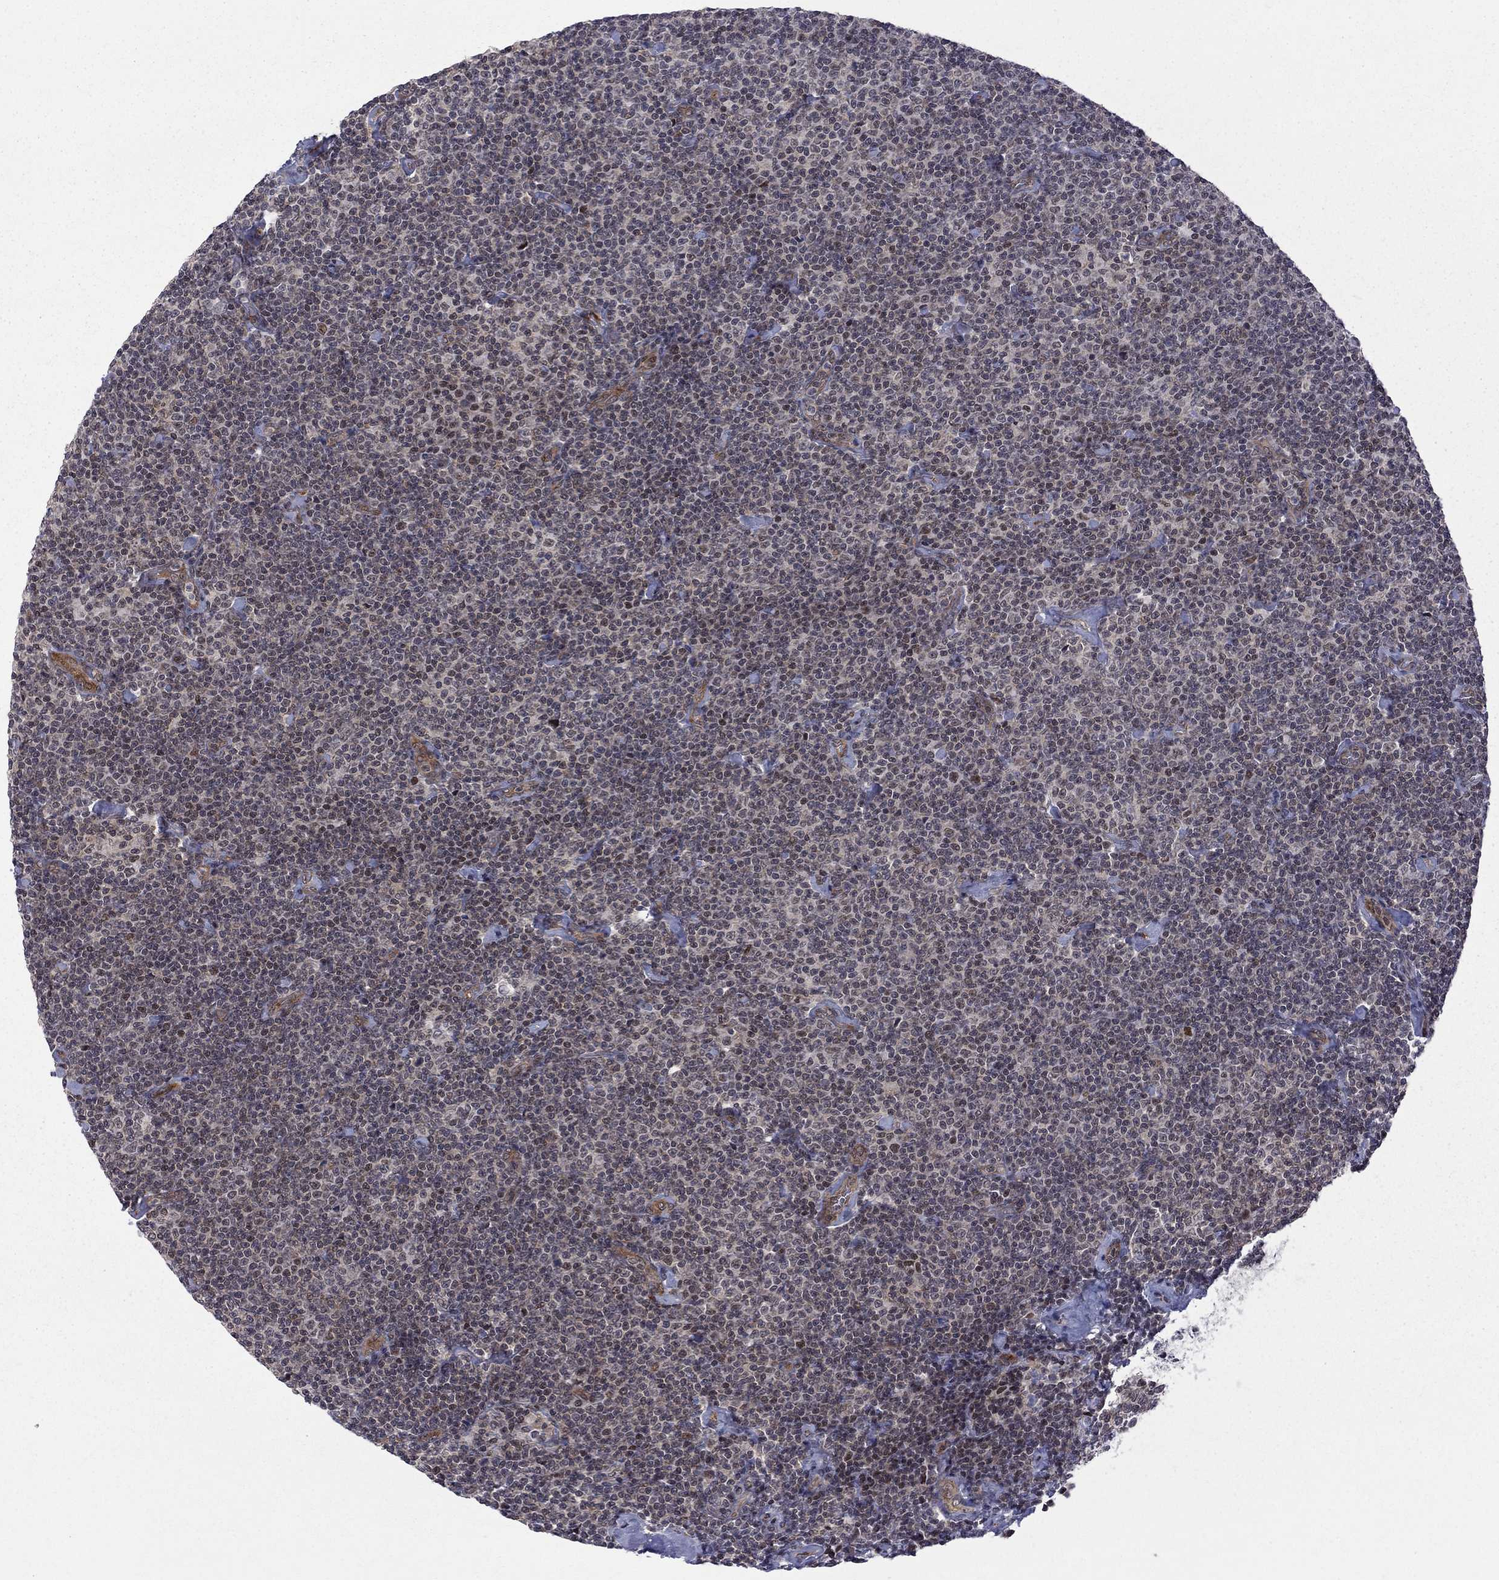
{"staining": {"intensity": "negative", "quantity": "none", "location": "none"}, "tissue": "lymphoma", "cell_type": "Tumor cells", "image_type": "cancer", "snomed": [{"axis": "morphology", "description": "Malignant lymphoma, non-Hodgkin's type, Low grade"}, {"axis": "topography", "description": "Lymph node"}], "caption": "A photomicrograph of lymphoma stained for a protein demonstrates no brown staining in tumor cells.", "gene": "BRF1", "patient": {"sex": "male", "age": 81}}